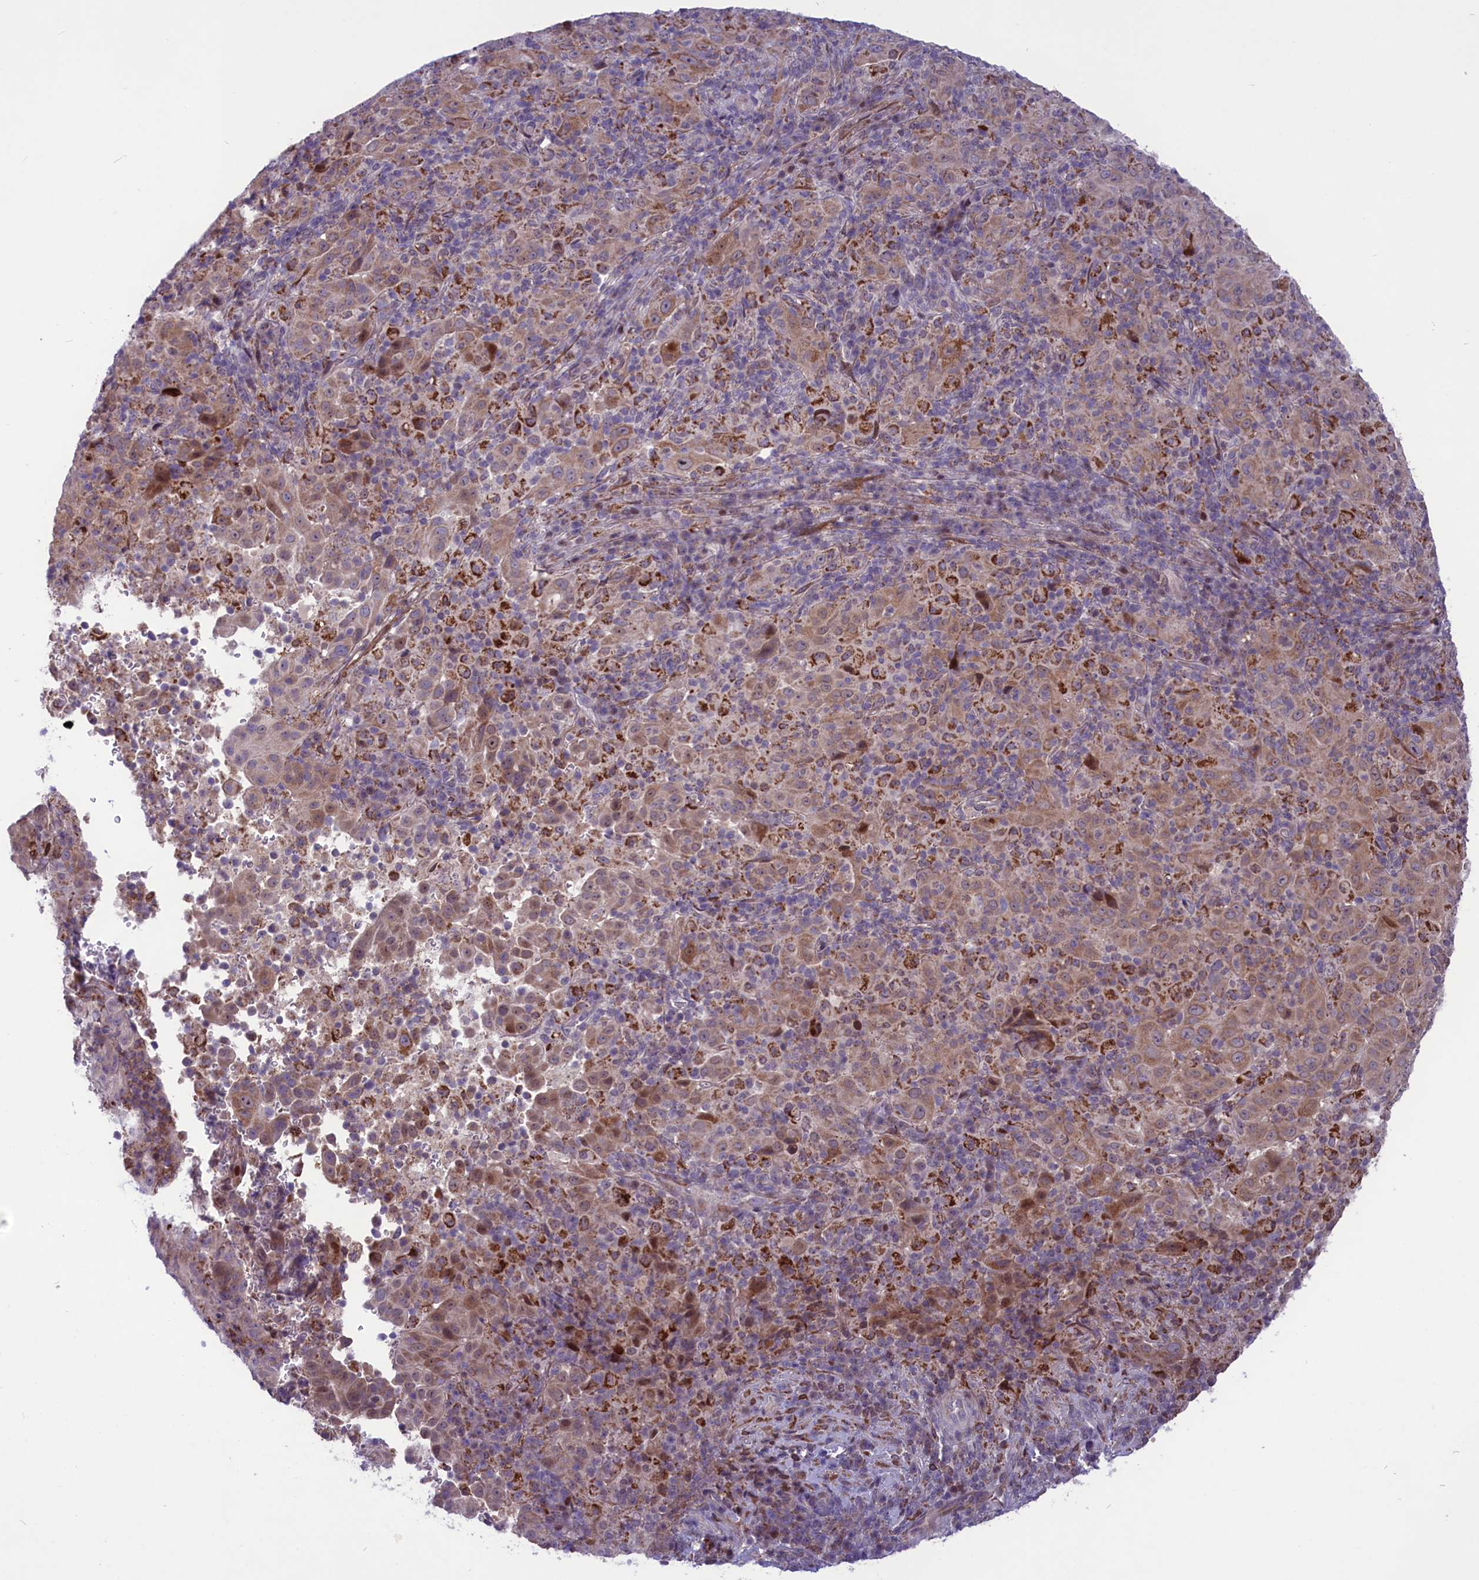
{"staining": {"intensity": "moderate", "quantity": "25%-75%", "location": "cytoplasmic/membranous"}, "tissue": "pancreatic cancer", "cell_type": "Tumor cells", "image_type": "cancer", "snomed": [{"axis": "morphology", "description": "Adenocarcinoma, NOS"}, {"axis": "topography", "description": "Pancreas"}], "caption": "Immunohistochemistry of pancreatic cancer (adenocarcinoma) reveals medium levels of moderate cytoplasmic/membranous positivity in about 25%-75% of tumor cells.", "gene": "MIEF2", "patient": {"sex": "male", "age": 63}}